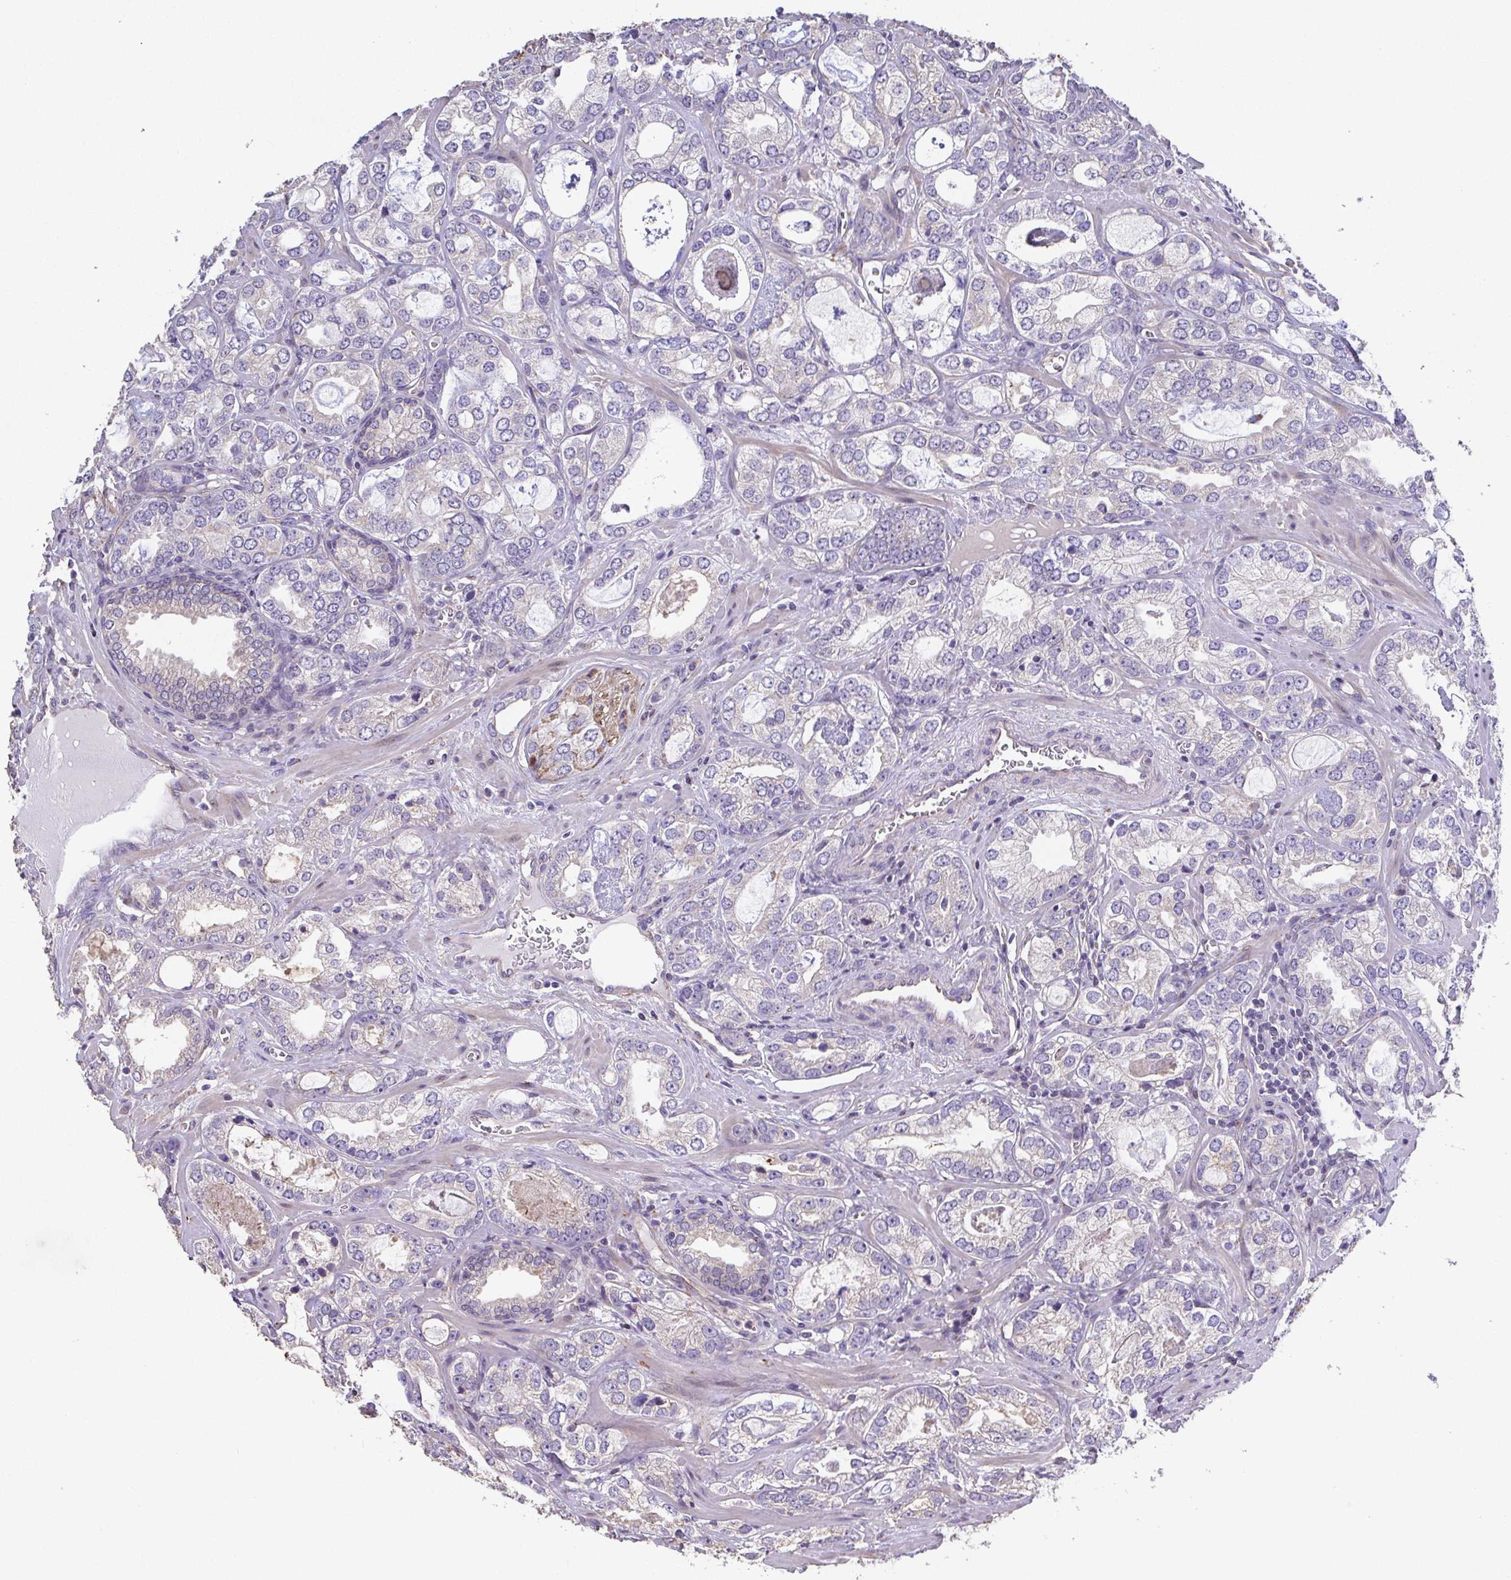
{"staining": {"intensity": "weak", "quantity": "<25%", "location": "cytoplasmic/membranous"}, "tissue": "prostate cancer", "cell_type": "Tumor cells", "image_type": "cancer", "snomed": [{"axis": "morphology", "description": "Adenocarcinoma, Medium grade"}, {"axis": "topography", "description": "Prostate"}], "caption": "This is a image of immunohistochemistry (IHC) staining of prostate cancer, which shows no staining in tumor cells. Nuclei are stained in blue.", "gene": "RUNDC3B", "patient": {"sex": "male", "age": 57}}